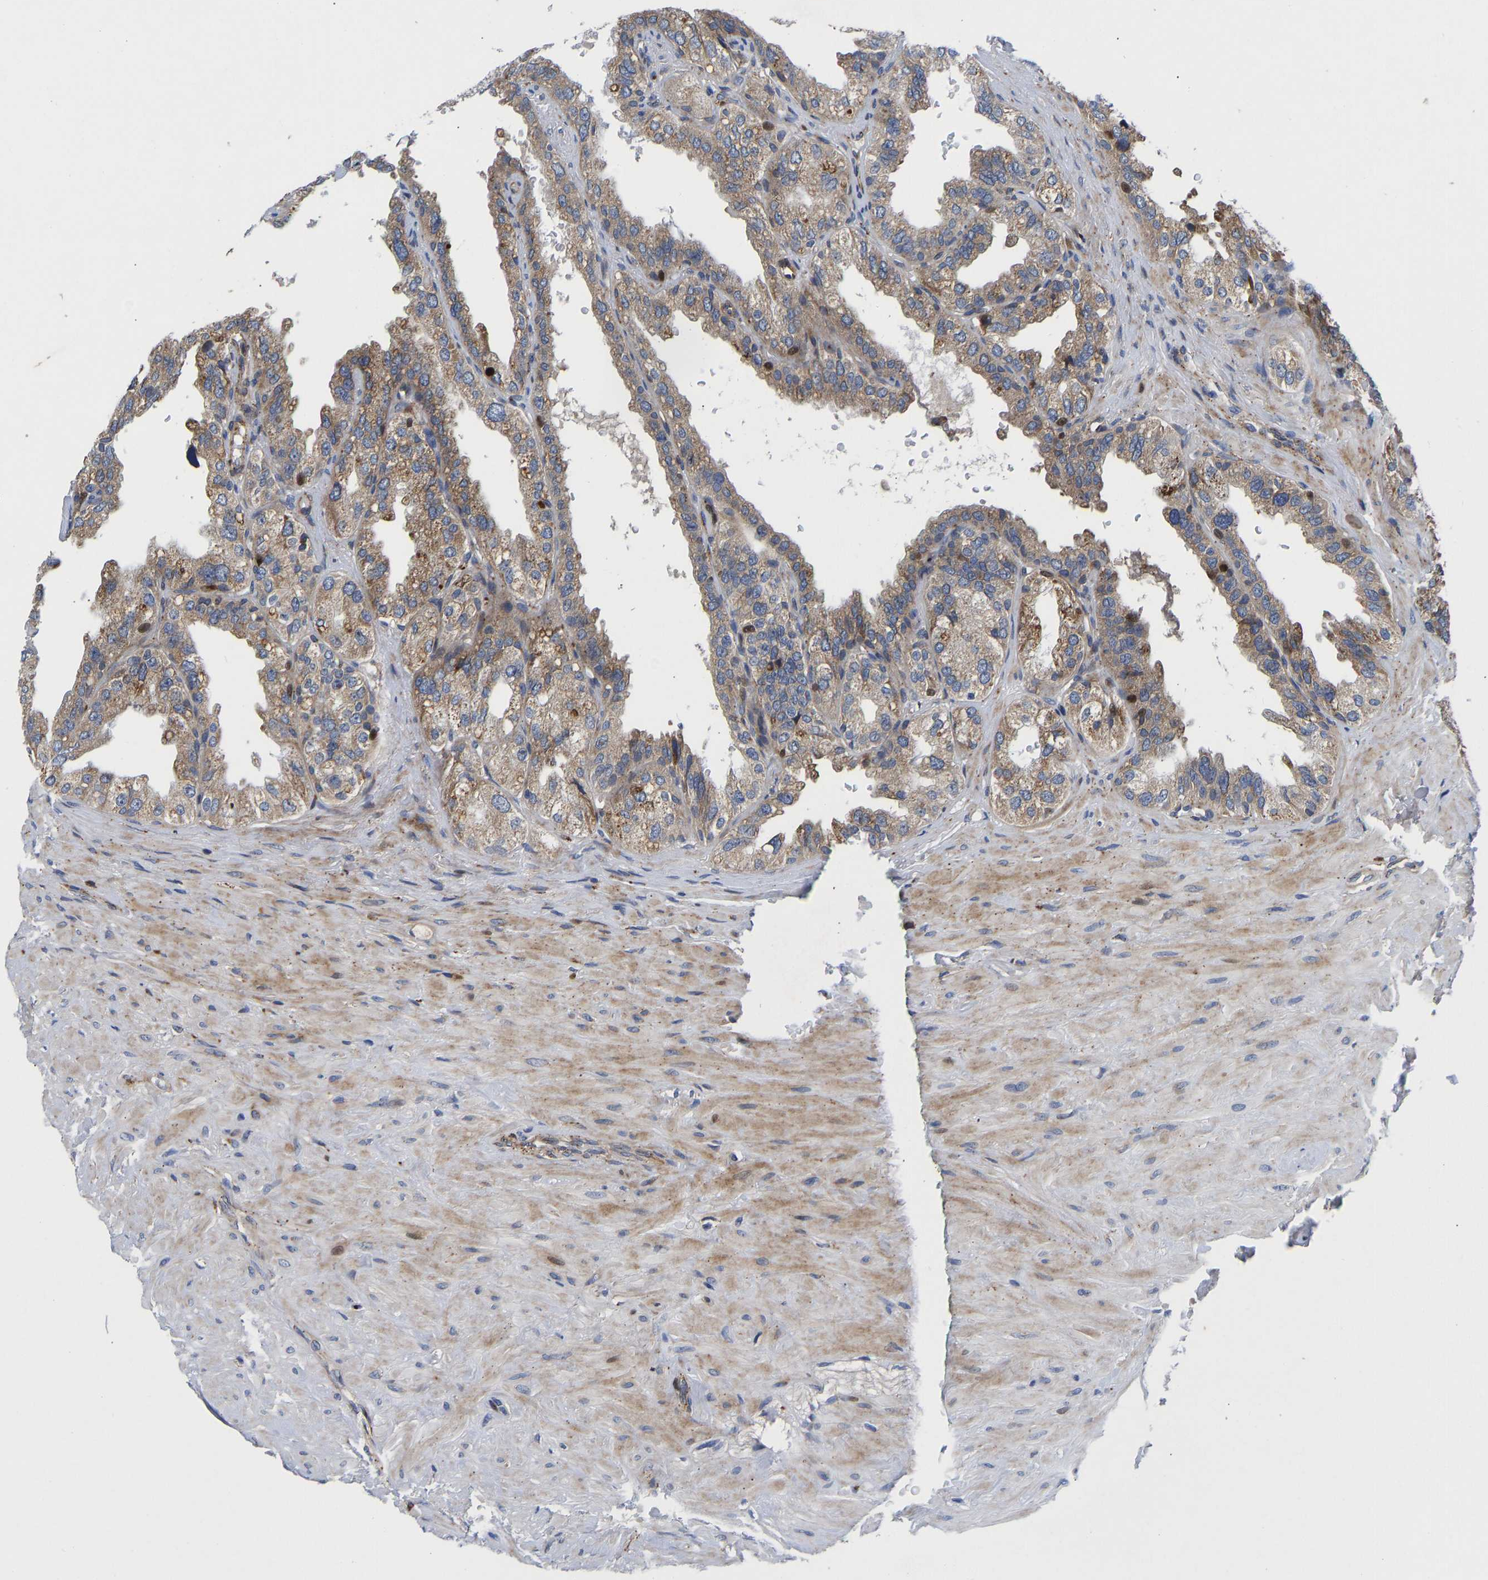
{"staining": {"intensity": "moderate", "quantity": ">75%", "location": "cytoplasmic/membranous"}, "tissue": "seminal vesicle", "cell_type": "Glandular cells", "image_type": "normal", "snomed": [{"axis": "morphology", "description": "Normal tissue, NOS"}, {"axis": "topography", "description": "Seminal veicle"}], "caption": "IHC (DAB (3,3'-diaminobenzidine)) staining of normal seminal vesicle demonstrates moderate cytoplasmic/membranous protein expression in approximately >75% of glandular cells.", "gene": "TMEM38B", "patient": {"sex": "male", "age": 68}}